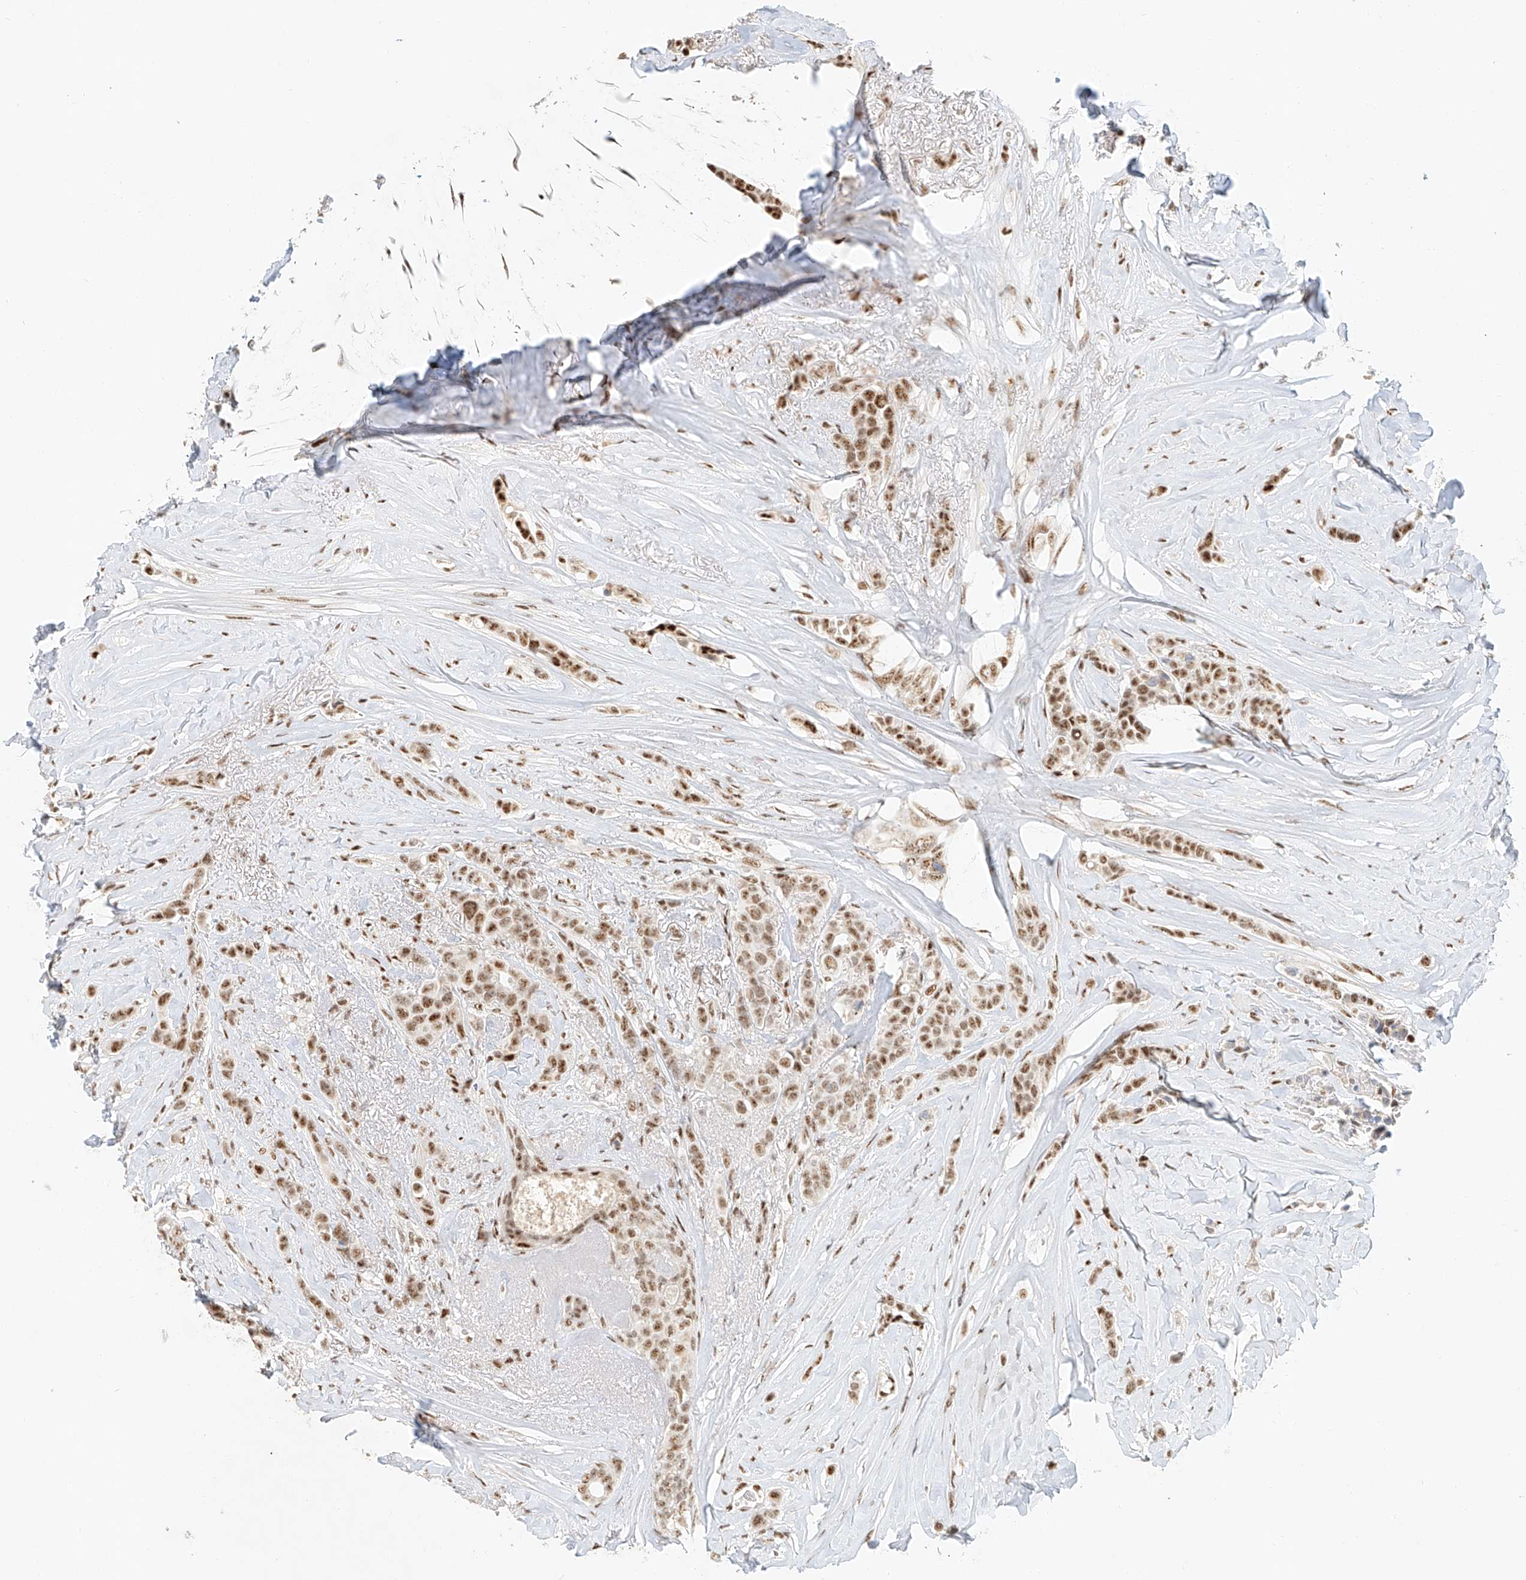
{"staining": {"intensity": "moderate", "quantity": ">75%", "location": "nuclear"}, "tissue": "breast cancer", "cell_type": "Tumor cells", "image_type": "cancer", "snomed": [{"axis": "morphology", "description": "Lobular carcinoma"}, {"axis": "topography", "description": "Breast"}], "caption": "Immunohistochemistry (IHC) (DAB) staining of human breast lobular carcinoma displays moderate nuclear protein positivity in about >75% of tumor cells.", "gene": "CXorf58", "patient": {"sex": "female", "age": 51}}